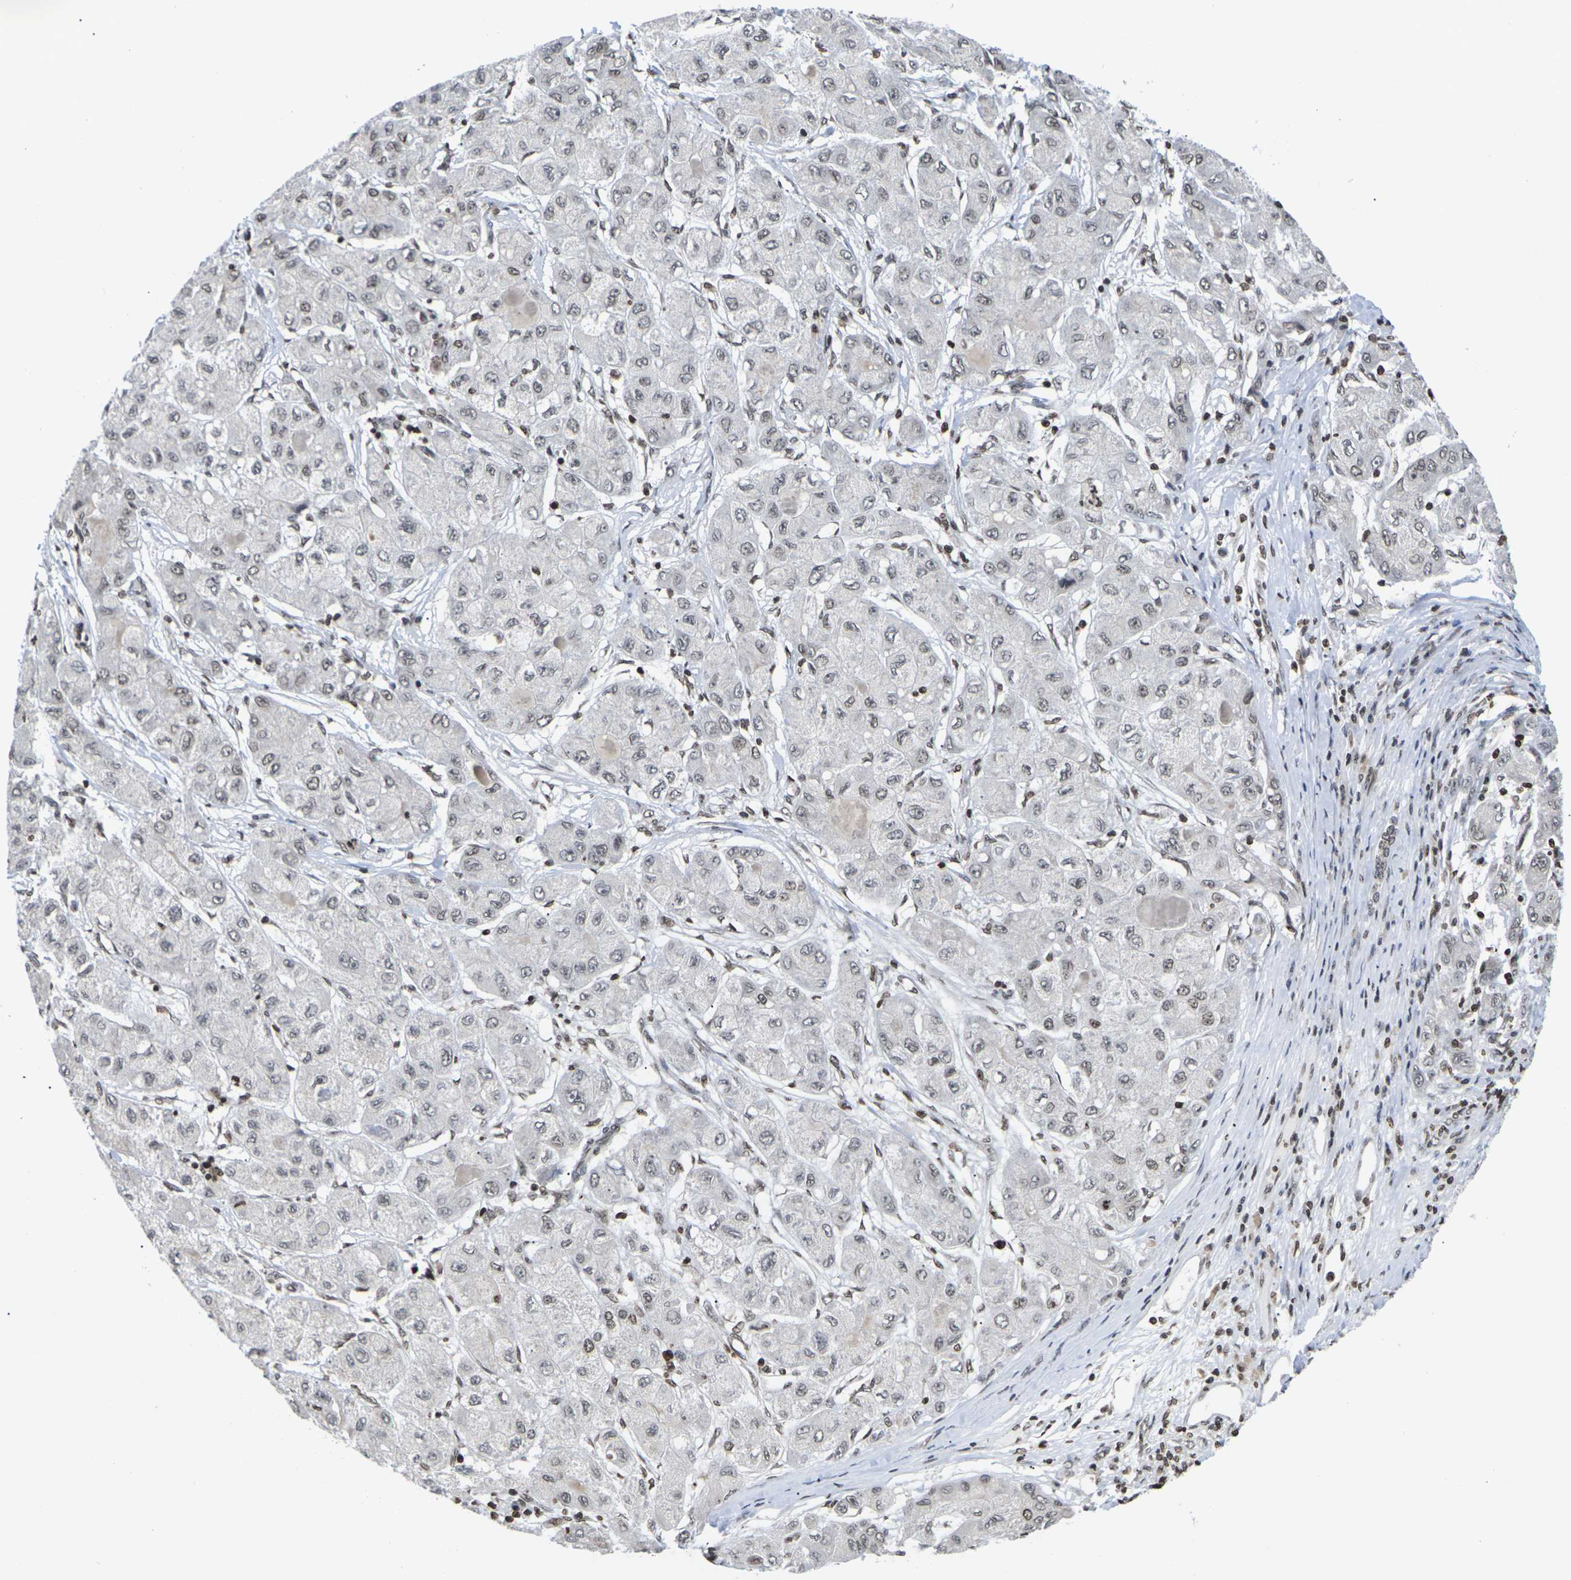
{"staining": {"intensity": "moderate", "quantity": ">75%", "location": "nuclear"}, "tissue": "liver cancer", "cell_type": "Tumor cells", "image_type": "cancer", "snomed": [{"axis": "morphology", "description": "Carcinoma, Hepatocellular, NOS"}, {"axis": "topography", "description": "Liver"}], "caption": "Protein expression analysis of liver cancer demonstrates moderate nuclear positivity in about >75% of tumor cells. Immunohistochemistry stains the protein of interest in brown and the nuclei are stained blue.", "gene": "ETV5", "patient": {"sex": "male", "age": 80}}